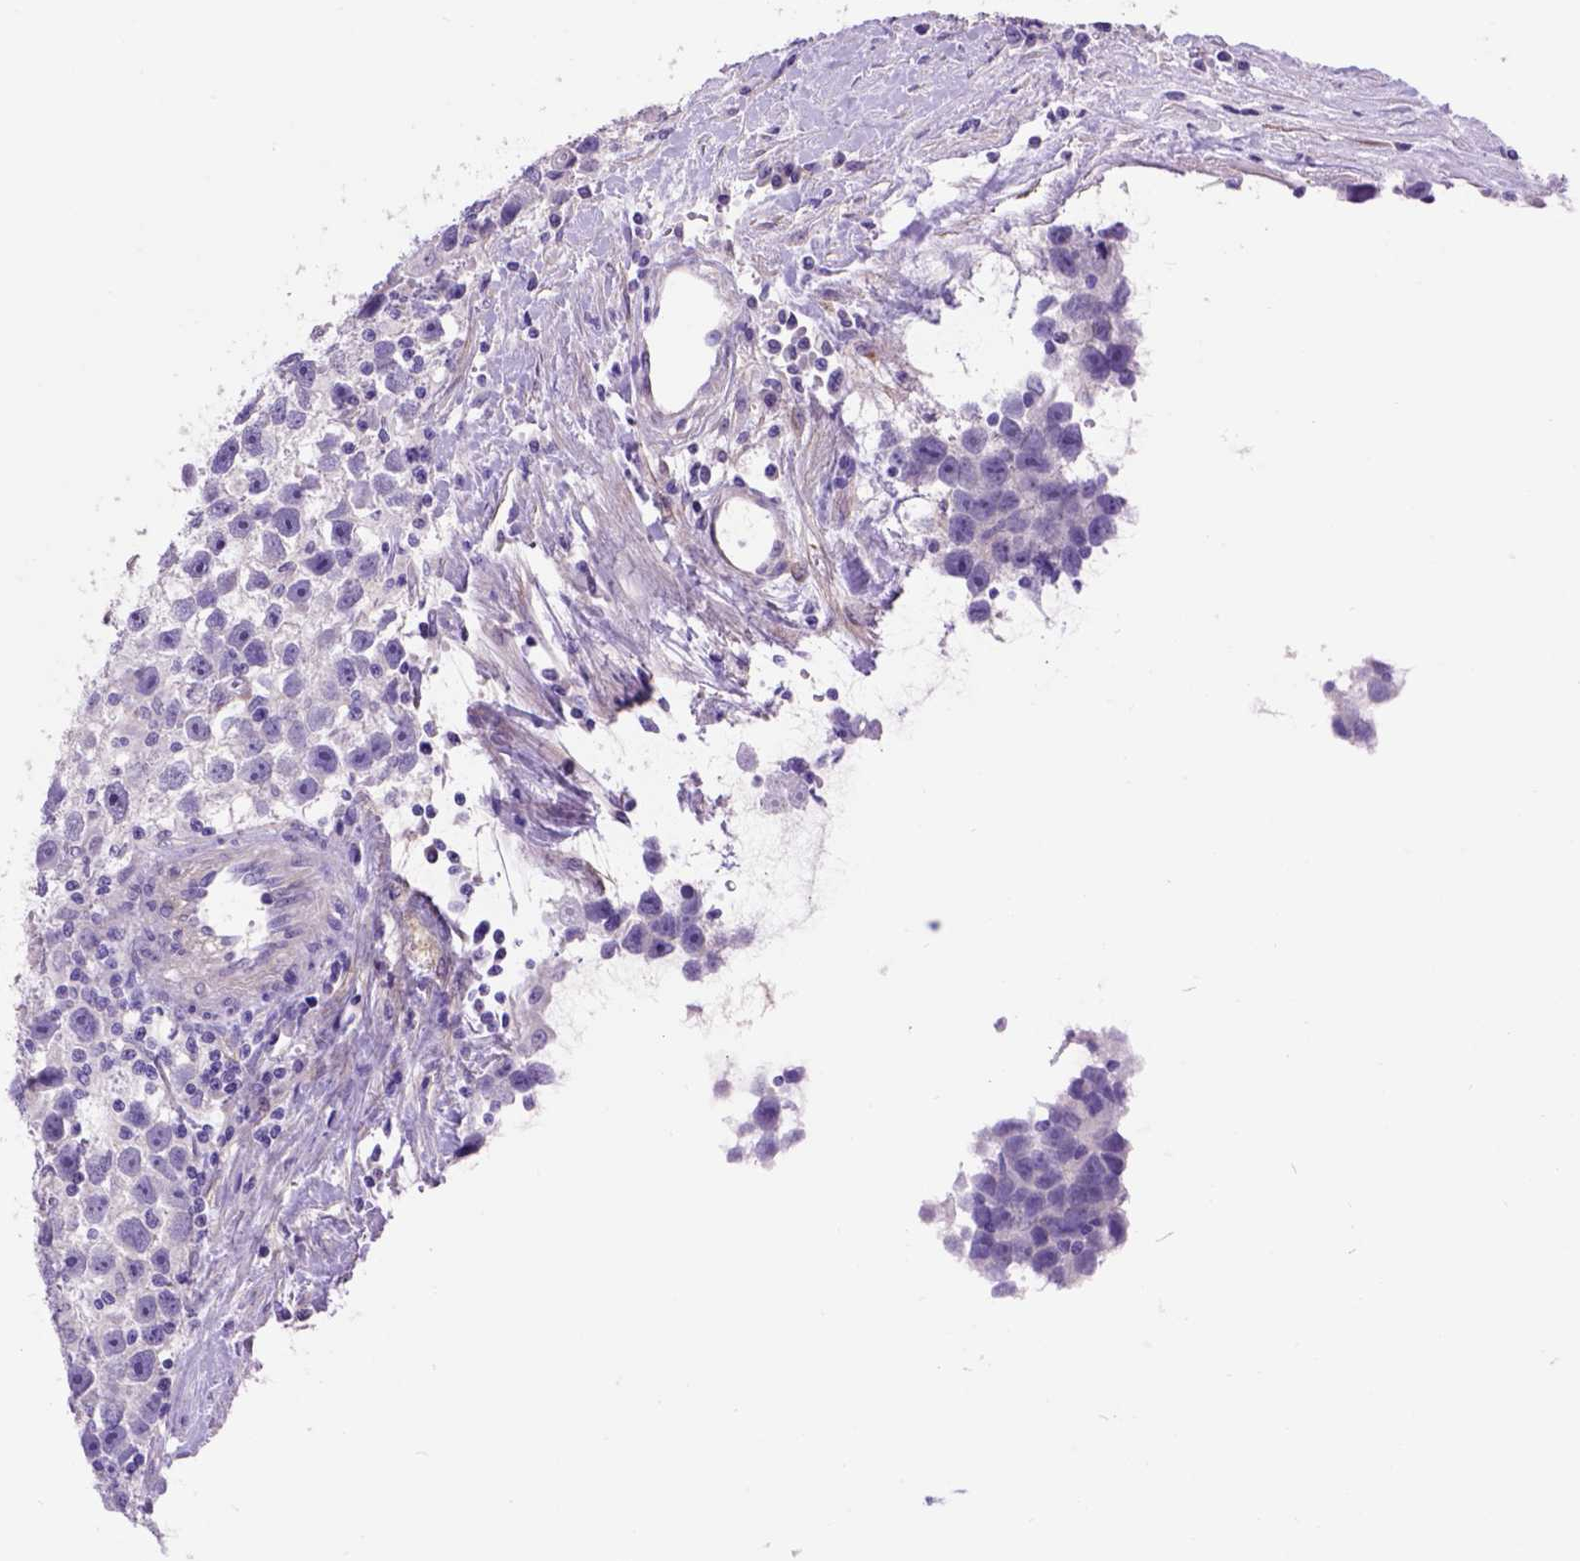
{"staining": {"intensity": "negative", "quantity": "none", "location": "none"}, "tissue": "testis cancer", "cell_type": "Tumor cells", "image_type": "cancer", "snomed": [{"axis": "morphology", "description": "Seminoma, NOS"}, {"axis": "topography", "description": "Testis"}], "caption": "High magnification brightfield microscopy of testis cancer (seminoma) stained with DAB (brown) and counterstained with hematoxylin (blue): tumor cells show no significant staining.", "gene": "EGFR", "patient": {"sex": "male", "age": 43}}